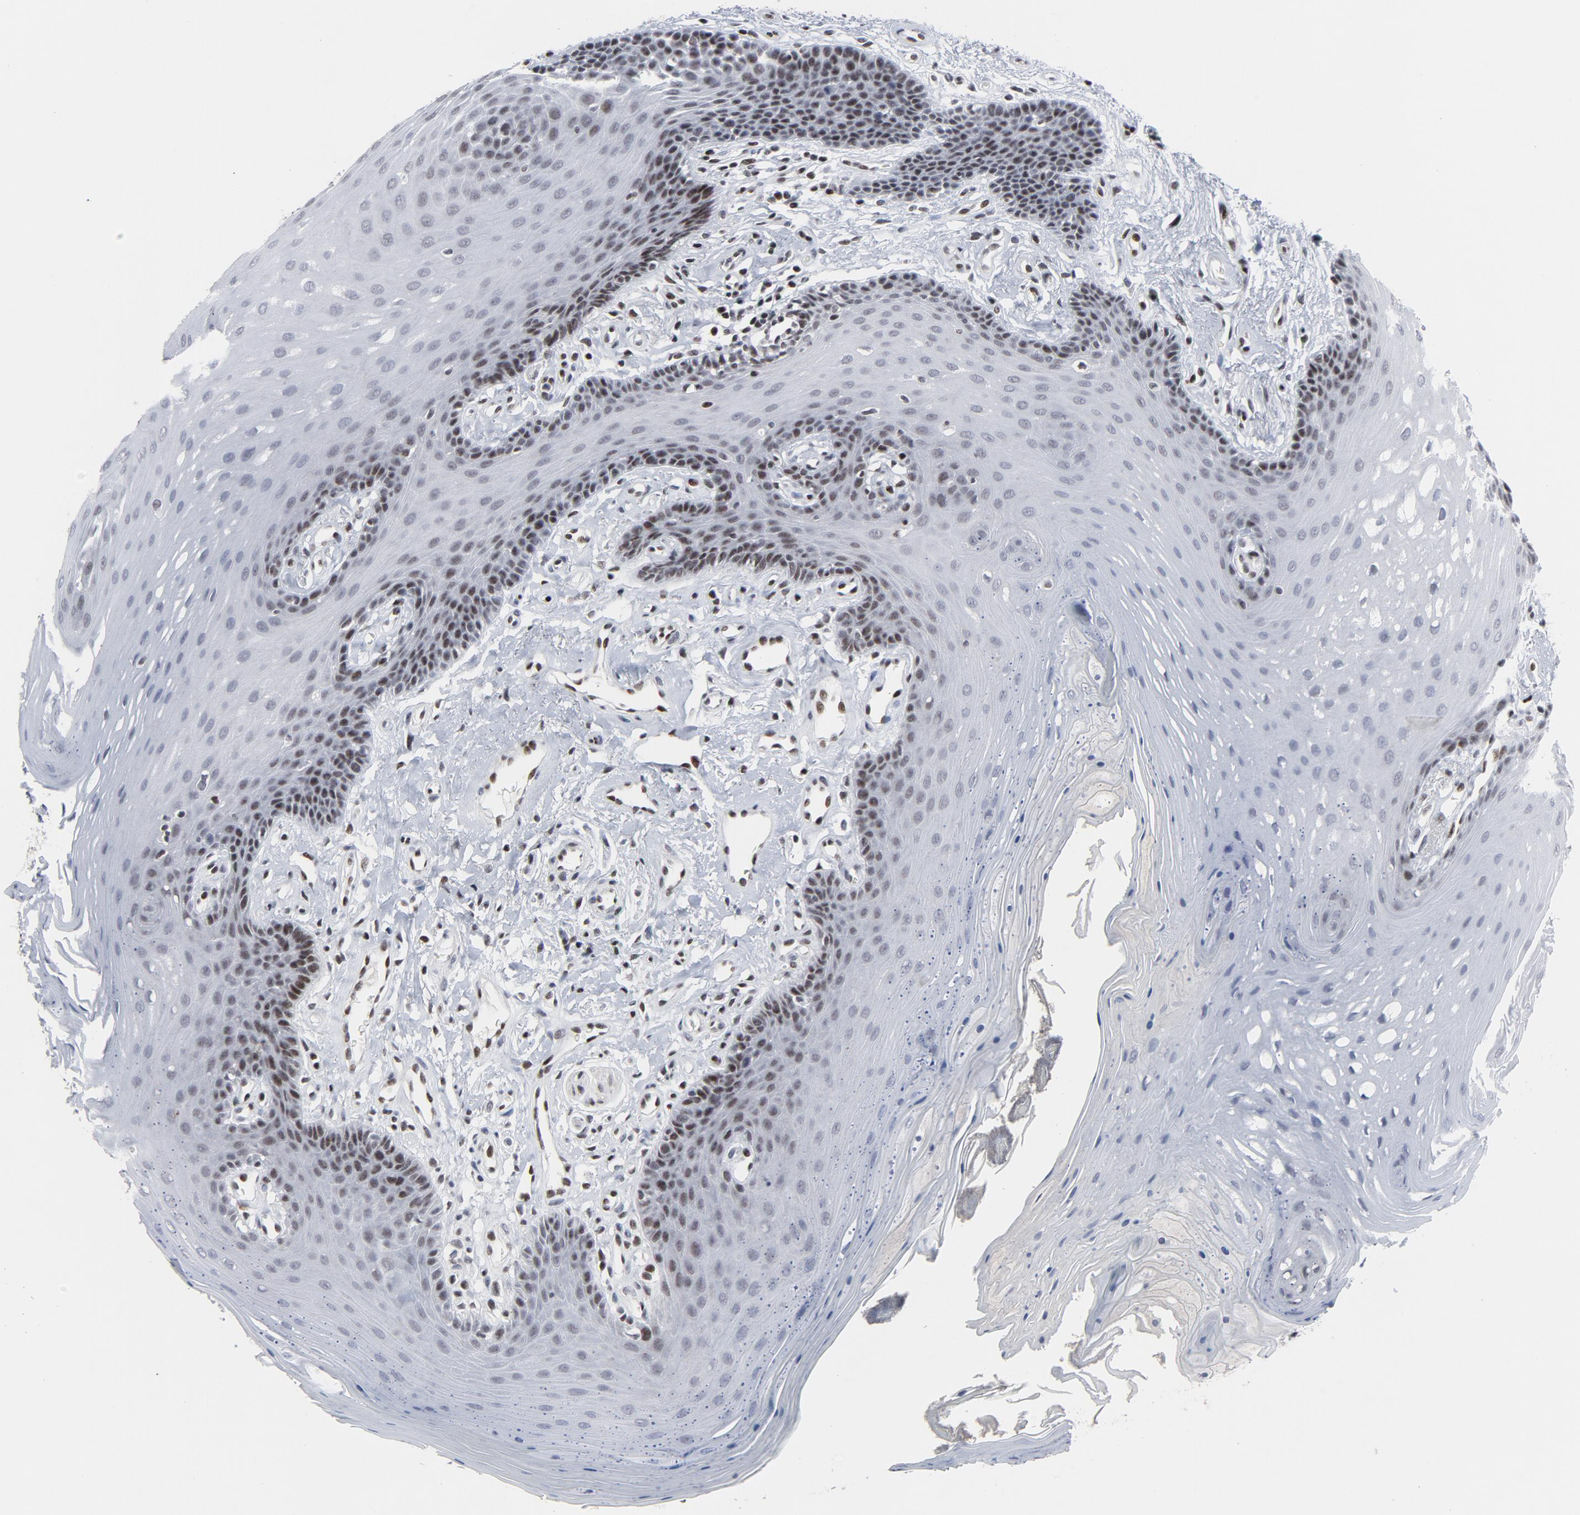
{"staining": {"intensity": "weak", "quantity": "<25%", "location": "nuclear"}, "tissue": "oral mucosa", "cell_type": "Squamous epithelial cells", "image_type": "normal", "snomed": [{"axis": "morphology", "description": "Normal tissue, NOS"}, {"axis": "topography", "description": "Oral tissue"}], "caption": "Squamous epithelial cells are negative for brown protein staining in normal oral mucosa. (Brightfield microscopy of DAB IHC at high magnification).", "gene": "GABPA", "patient": {"sex": "male", "age": 62}}